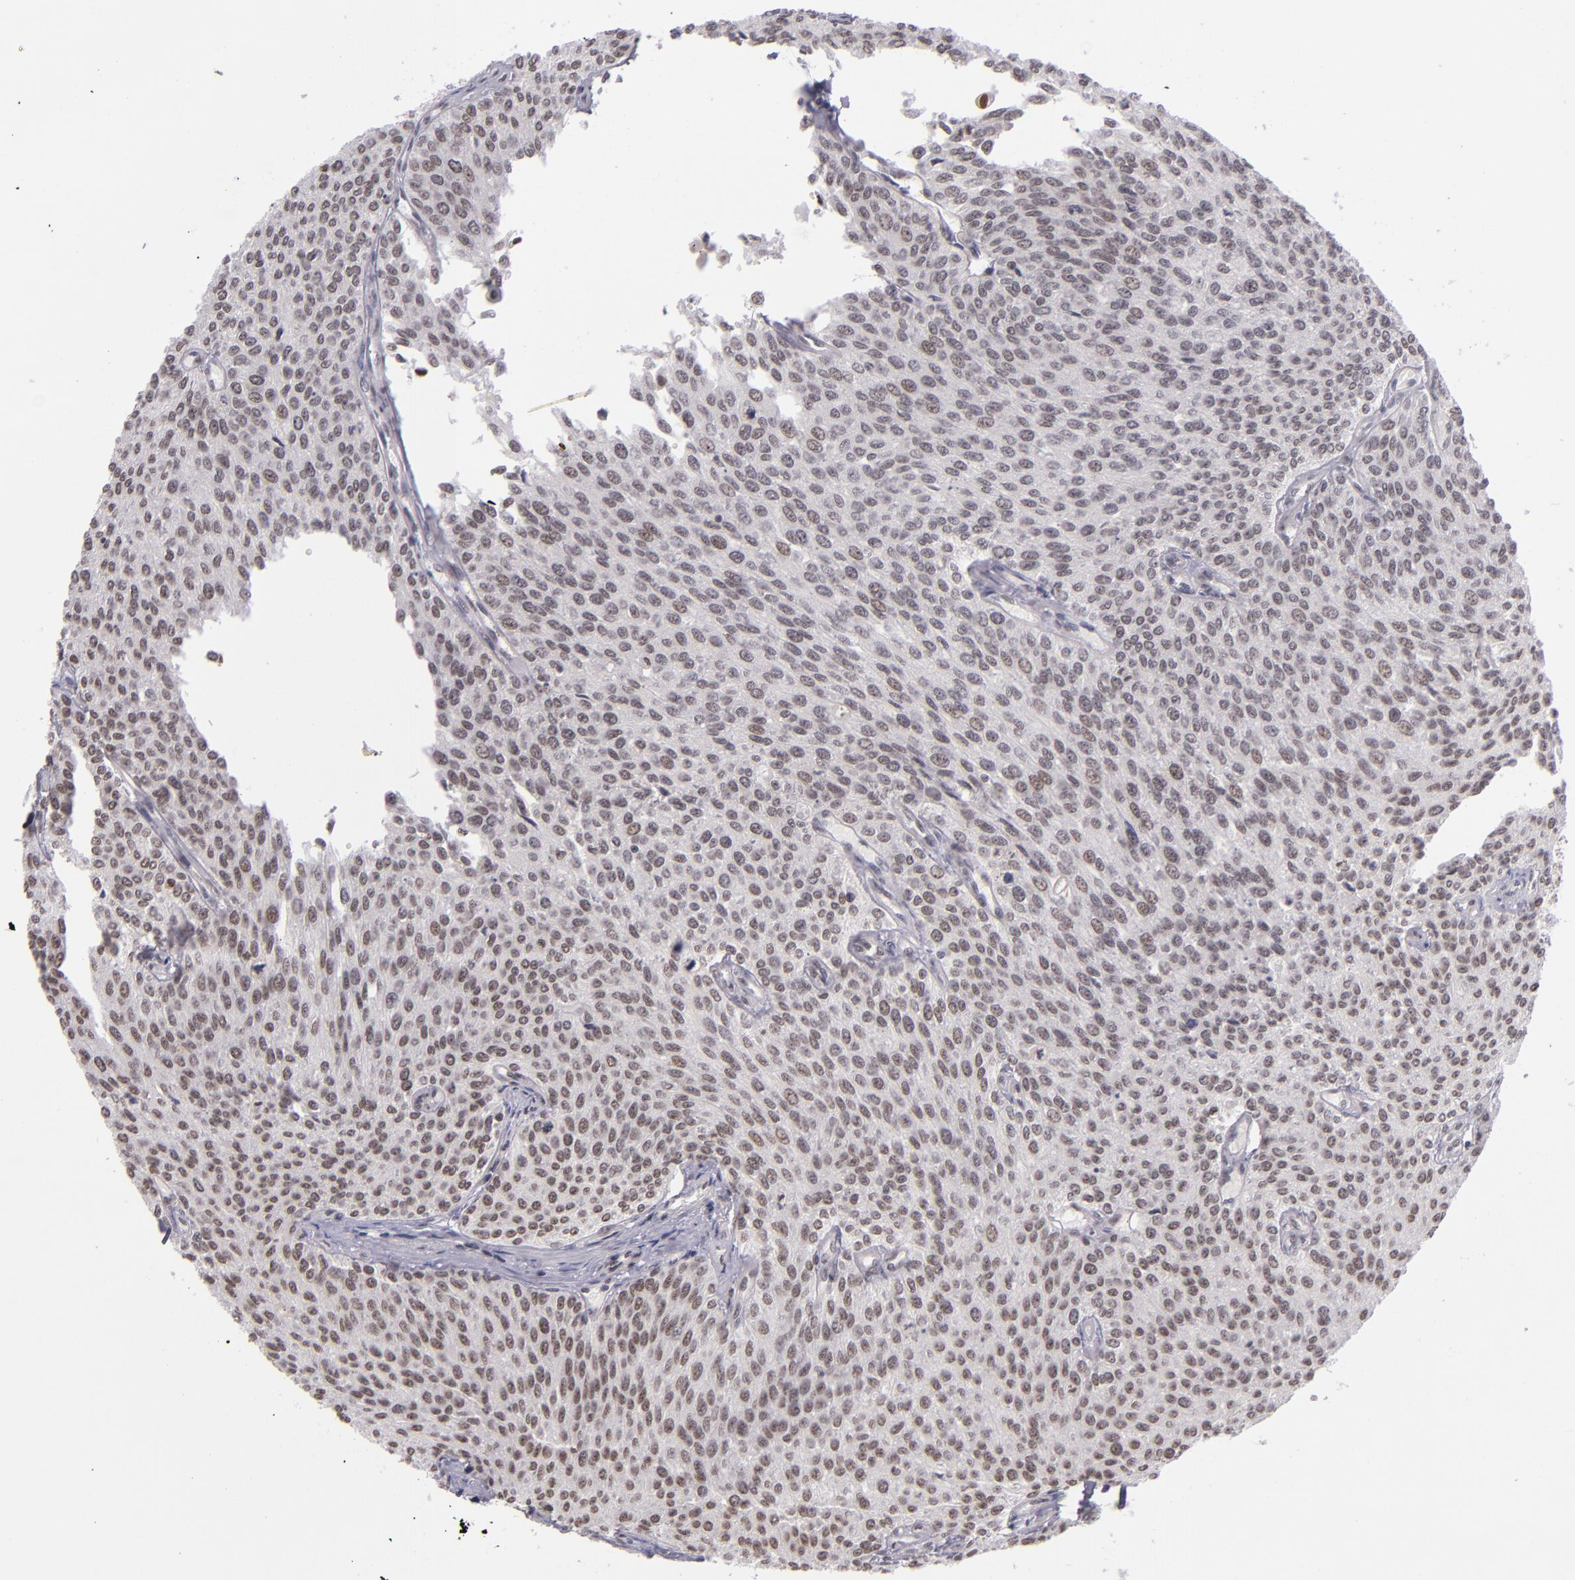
{"staining": {"intensity": "moderate", "quantity": ">75%", "location": "nuclear"}, "tissue": "urothelial cancer", "cell_type": "Tumor cells", "image_type": "cancer", "snomed": [{"axis": "morphology", "description": "Urothelial carcinoma, Low grade"}, {"axis": "topography", "description": "Urinary bladder"}], "caption": "Approximately >75% of tumor cells in urothelial carcinoma (low-grade) show moderate nuclear protein staining as visualized by brown immunohistochemical staining.", "gene": "ZNF148", "patient": {"sex": "female", "age": 73}}